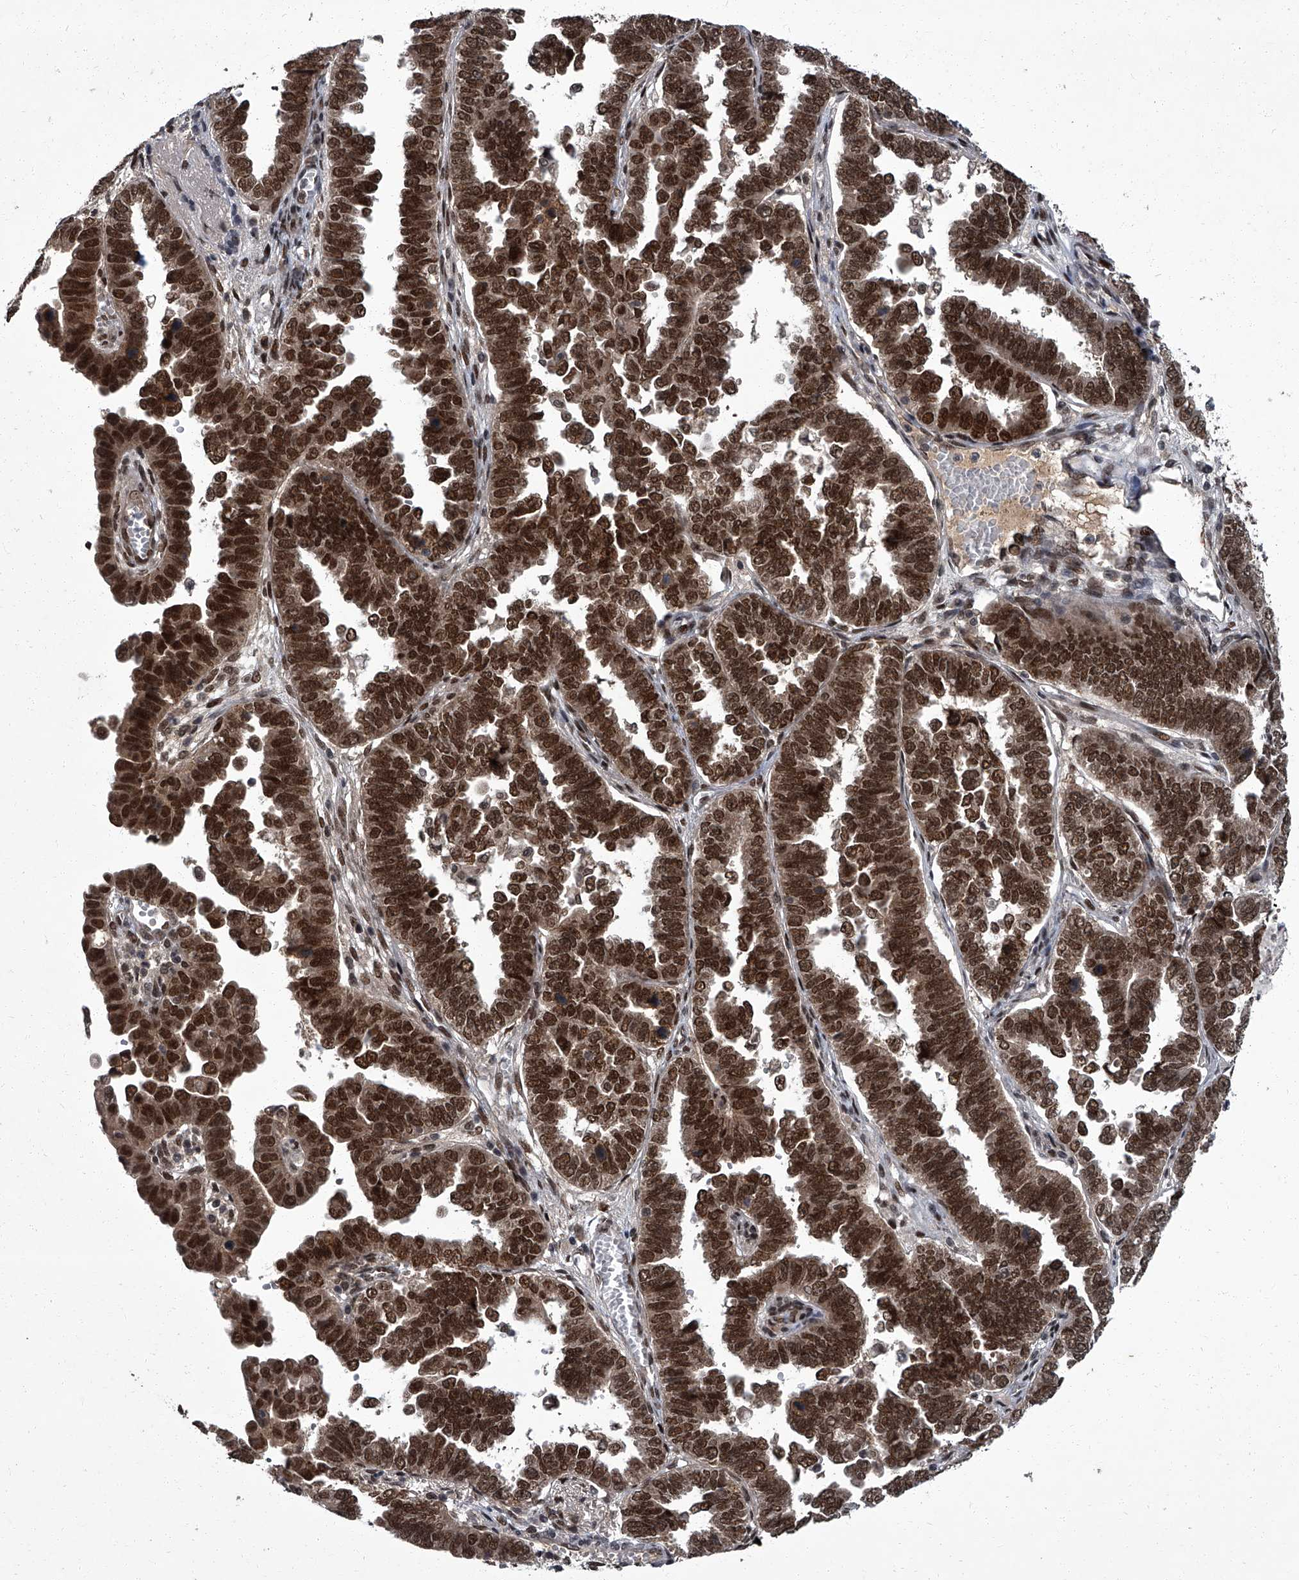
{"staining": {"intensity": "strong", "quantity": ">75%", "location": "cytoplasmic/membranous,nuclear"}, "tissue": "endometrial cancer", "cell_type": "Tumor cells", "image_type": "cancer", "snomed": [{"axis": "morphology", "description": "Adenocarcinoma, NOS"}, {"axis": "topography", "description": "Endometrium"}], "caption": "An immunohistochemistry (IHC) photomicrograph of tumor tissue is shown. Protein staining in brown highlights strong cytoplasmic/membranous and nuclear positivity in endometrial cancer (adenocarcinoma) within tumor cells. The staining was performed using DAB (3,3'-diaminobenzidine), with brown indicating positive protein expression. Nuclei are stained blue with hematoxylin.", "gene": "ZNF518B", "patient": {"sex": "female", "age": 75}}